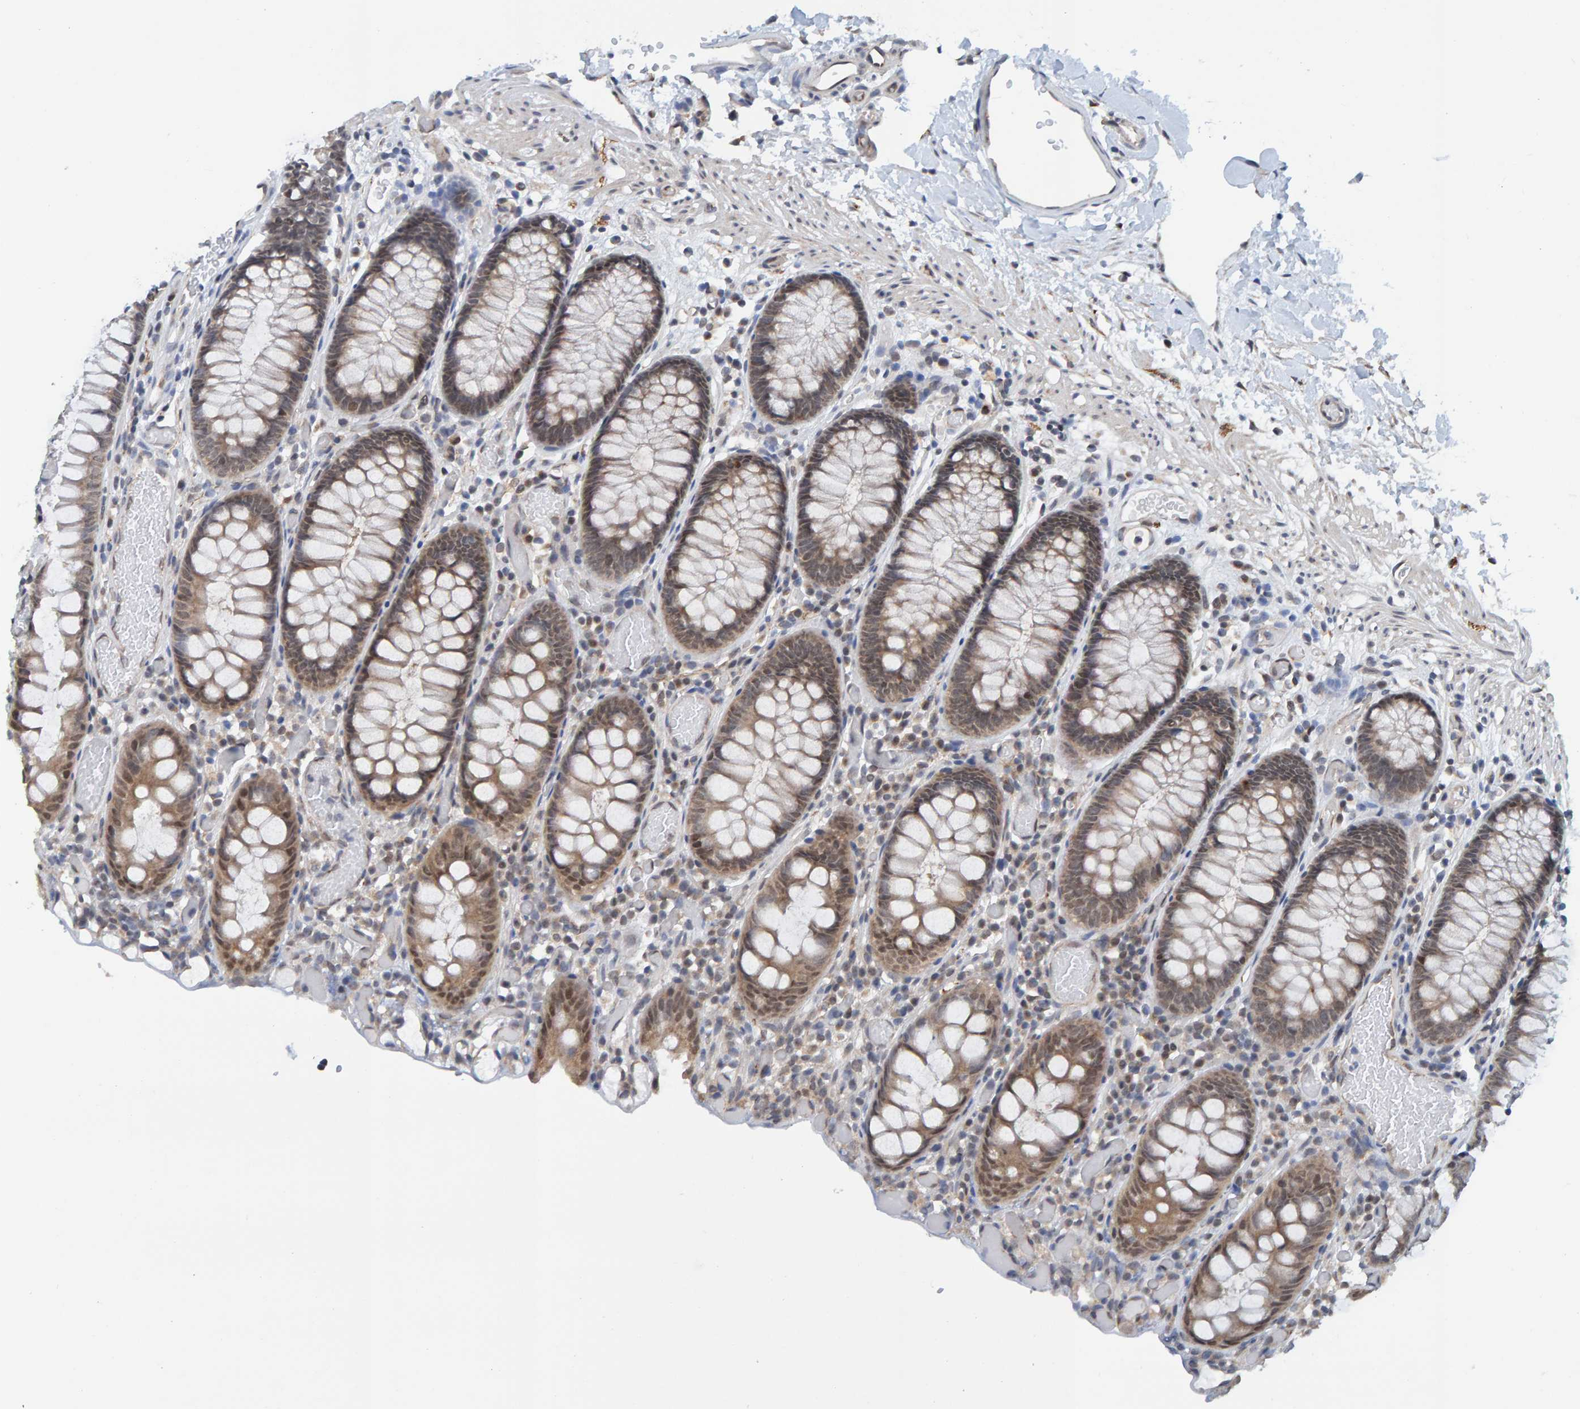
{"staining": {"intensity": "weak", "quantity": ">75%", "location": "cytoplasmic/membranous"}, "tissue": "colon", "cell_type": "Endothelial cells", "image_type": "normal", "snomed": [{"axis": "morphology", "description": "Normal tissue, NOS"}, {"axis": "topography", "description": "Colon"}], "caption": "Immunohistochemistry (IHC) histopathology image of unremarkable colon stained for a protein (brown), which reveals low levels of weak cytoplasmic/membranous expression in about >75% of endothelial cells.", "gene": "SCRN2", "patient": {"sex": "male", "age": 14}}